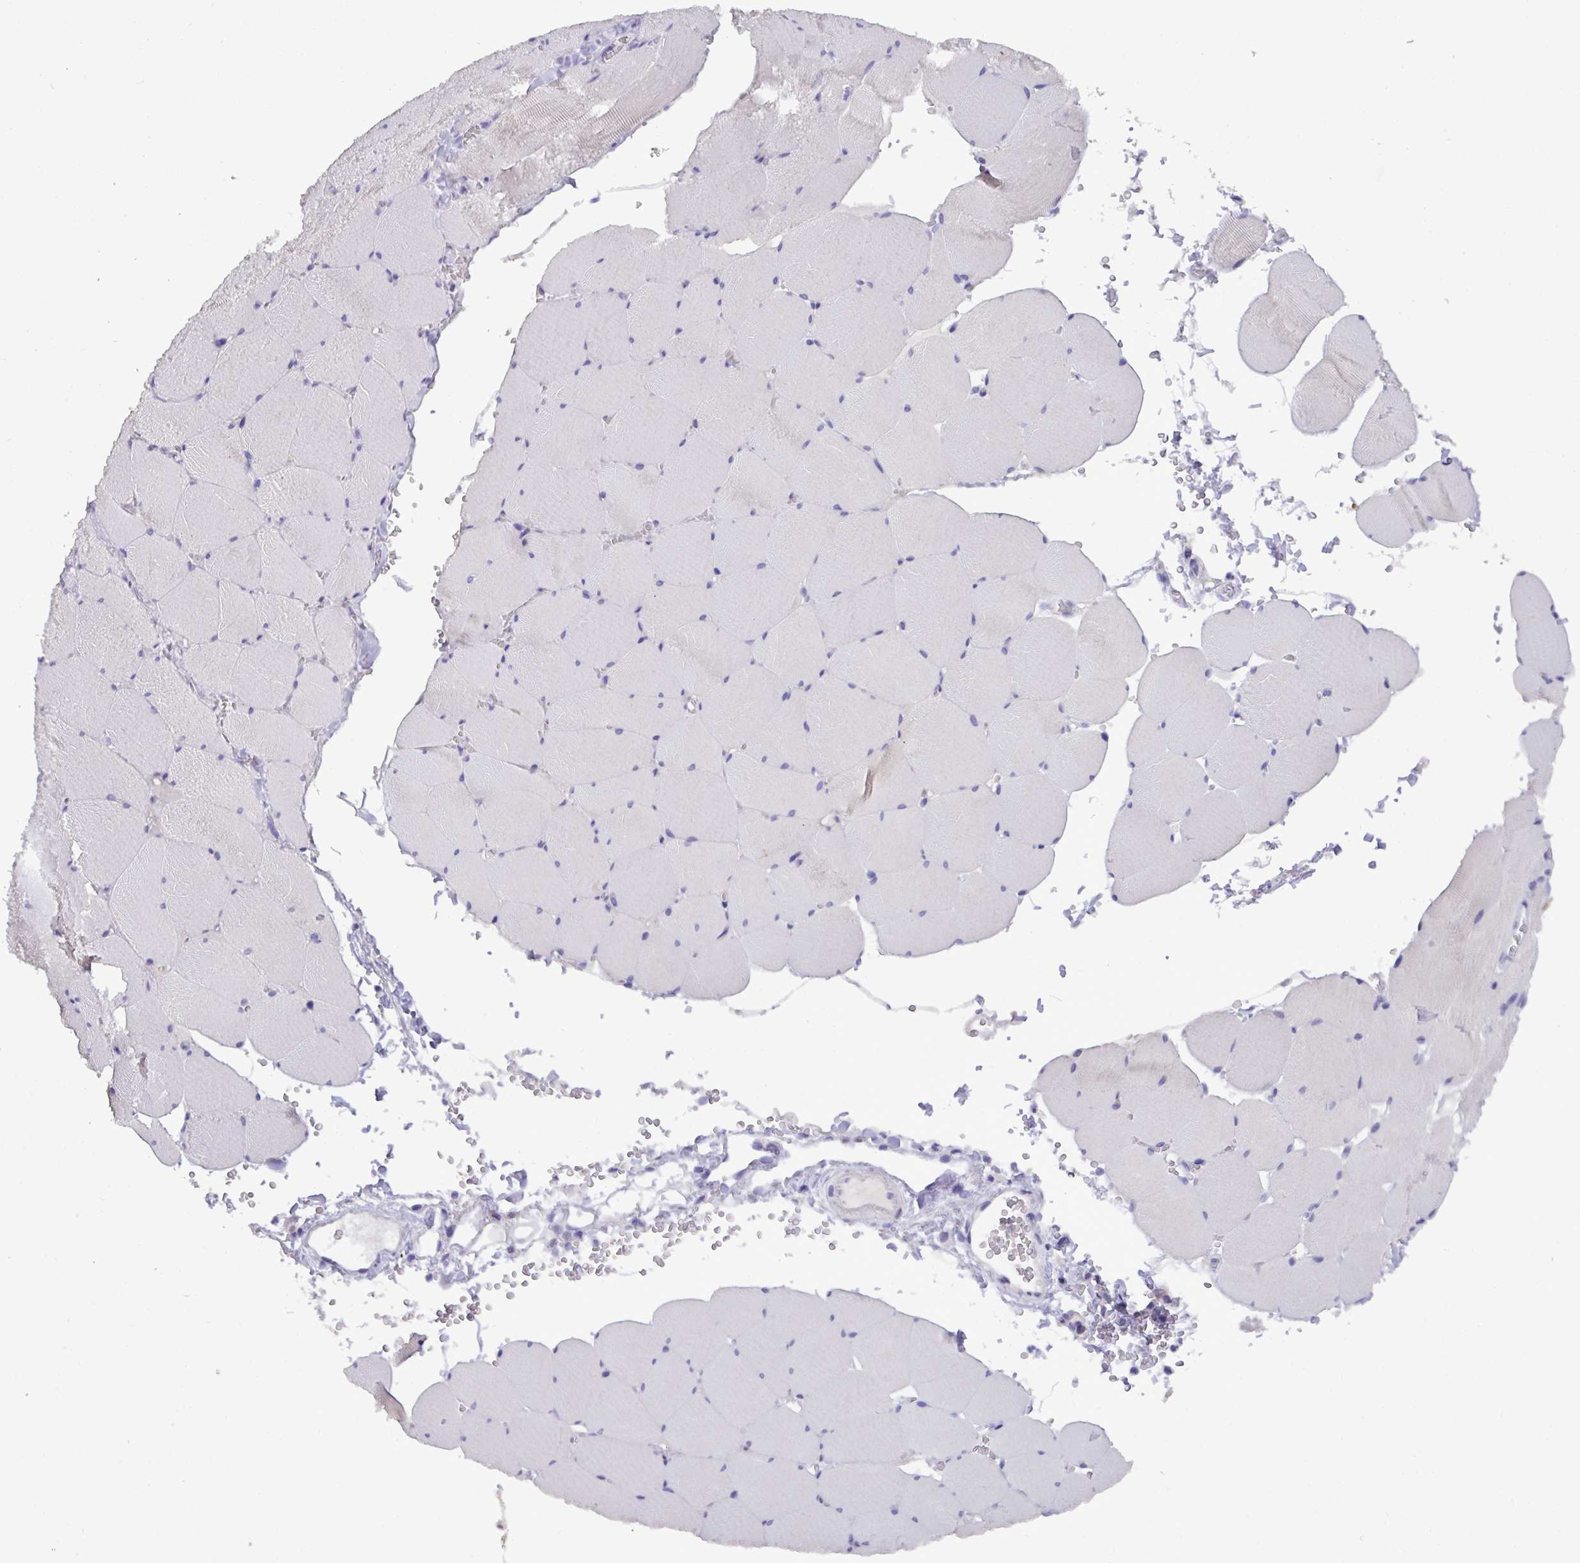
{"staining": {"intensity": "negative", "quantity": "none", "location": "none"}, "tissue": "skeletal muscle", "cell_type": "Myocytes", "image_type": "normal", "snomed": [{"axis": "morphology", "description": "Normal tissue, NOS"}, {"axis": "topography", "description": "Skeletal muscle"}, {"axis": "topography", "description": "Head-Neck"}], "caption": "DAB immunohistochemical staining of normal skeletal muscle reveals no significant staining in myocytes.", "gene": "EPCAM", "patient": {"sex": "male", "age": 66}}